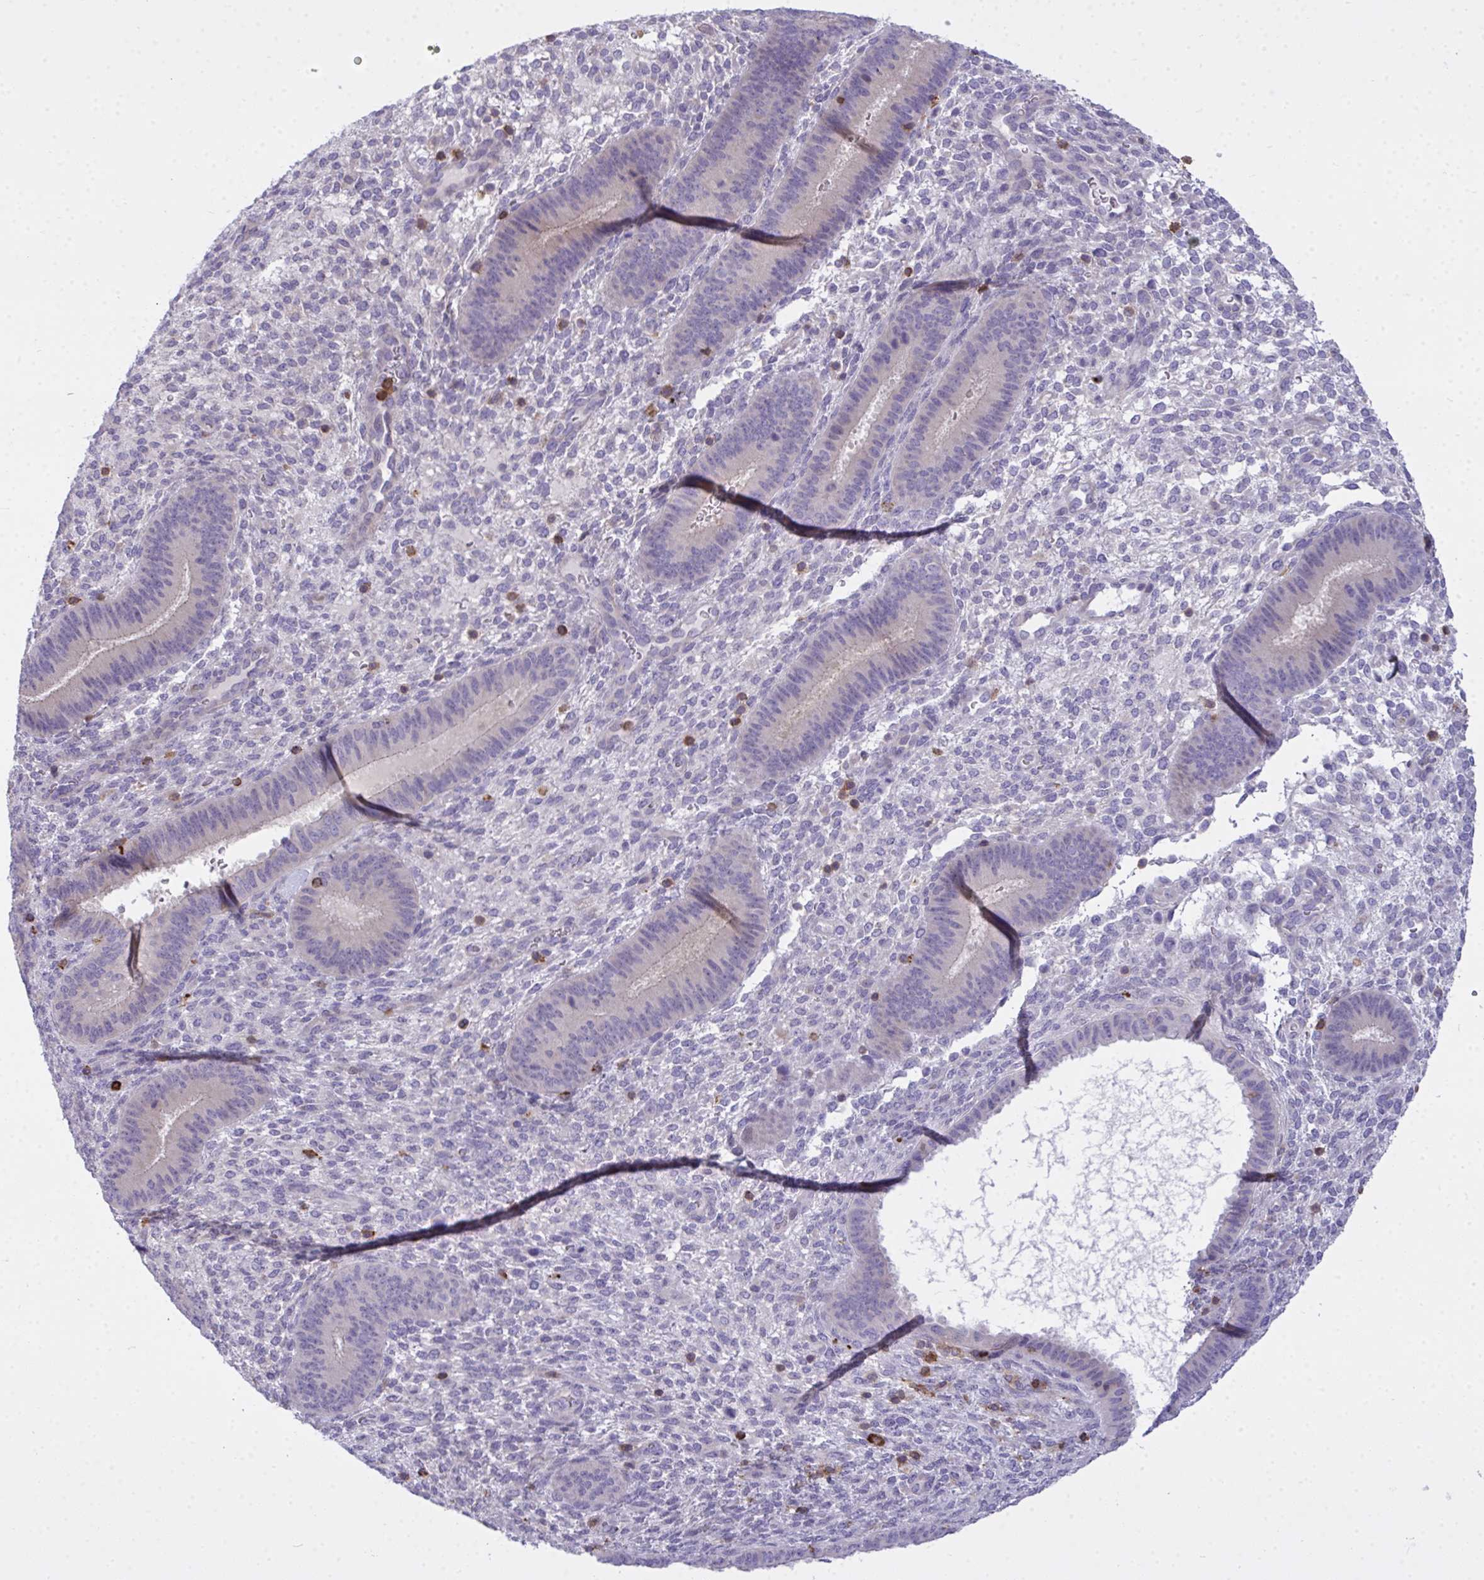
{"staining": {"intensity": "negative", "quantity": "none", "location": "none"}, "tissue": "endometrium", "cell_type": "Cells in endometrial stroma", "image_type": "normal", "snomed": [{"axis": "morphology", "description": "Normal tissue, NOS"}, {"axis": "topography", "description": "Endometrium"}], "caption": "A micrograph of endometrium stained for a protein shows no brown staining in cells in endometrial stroma.", "gene": "AP5M1", "patient": {"sex": "female", "age": 39}}